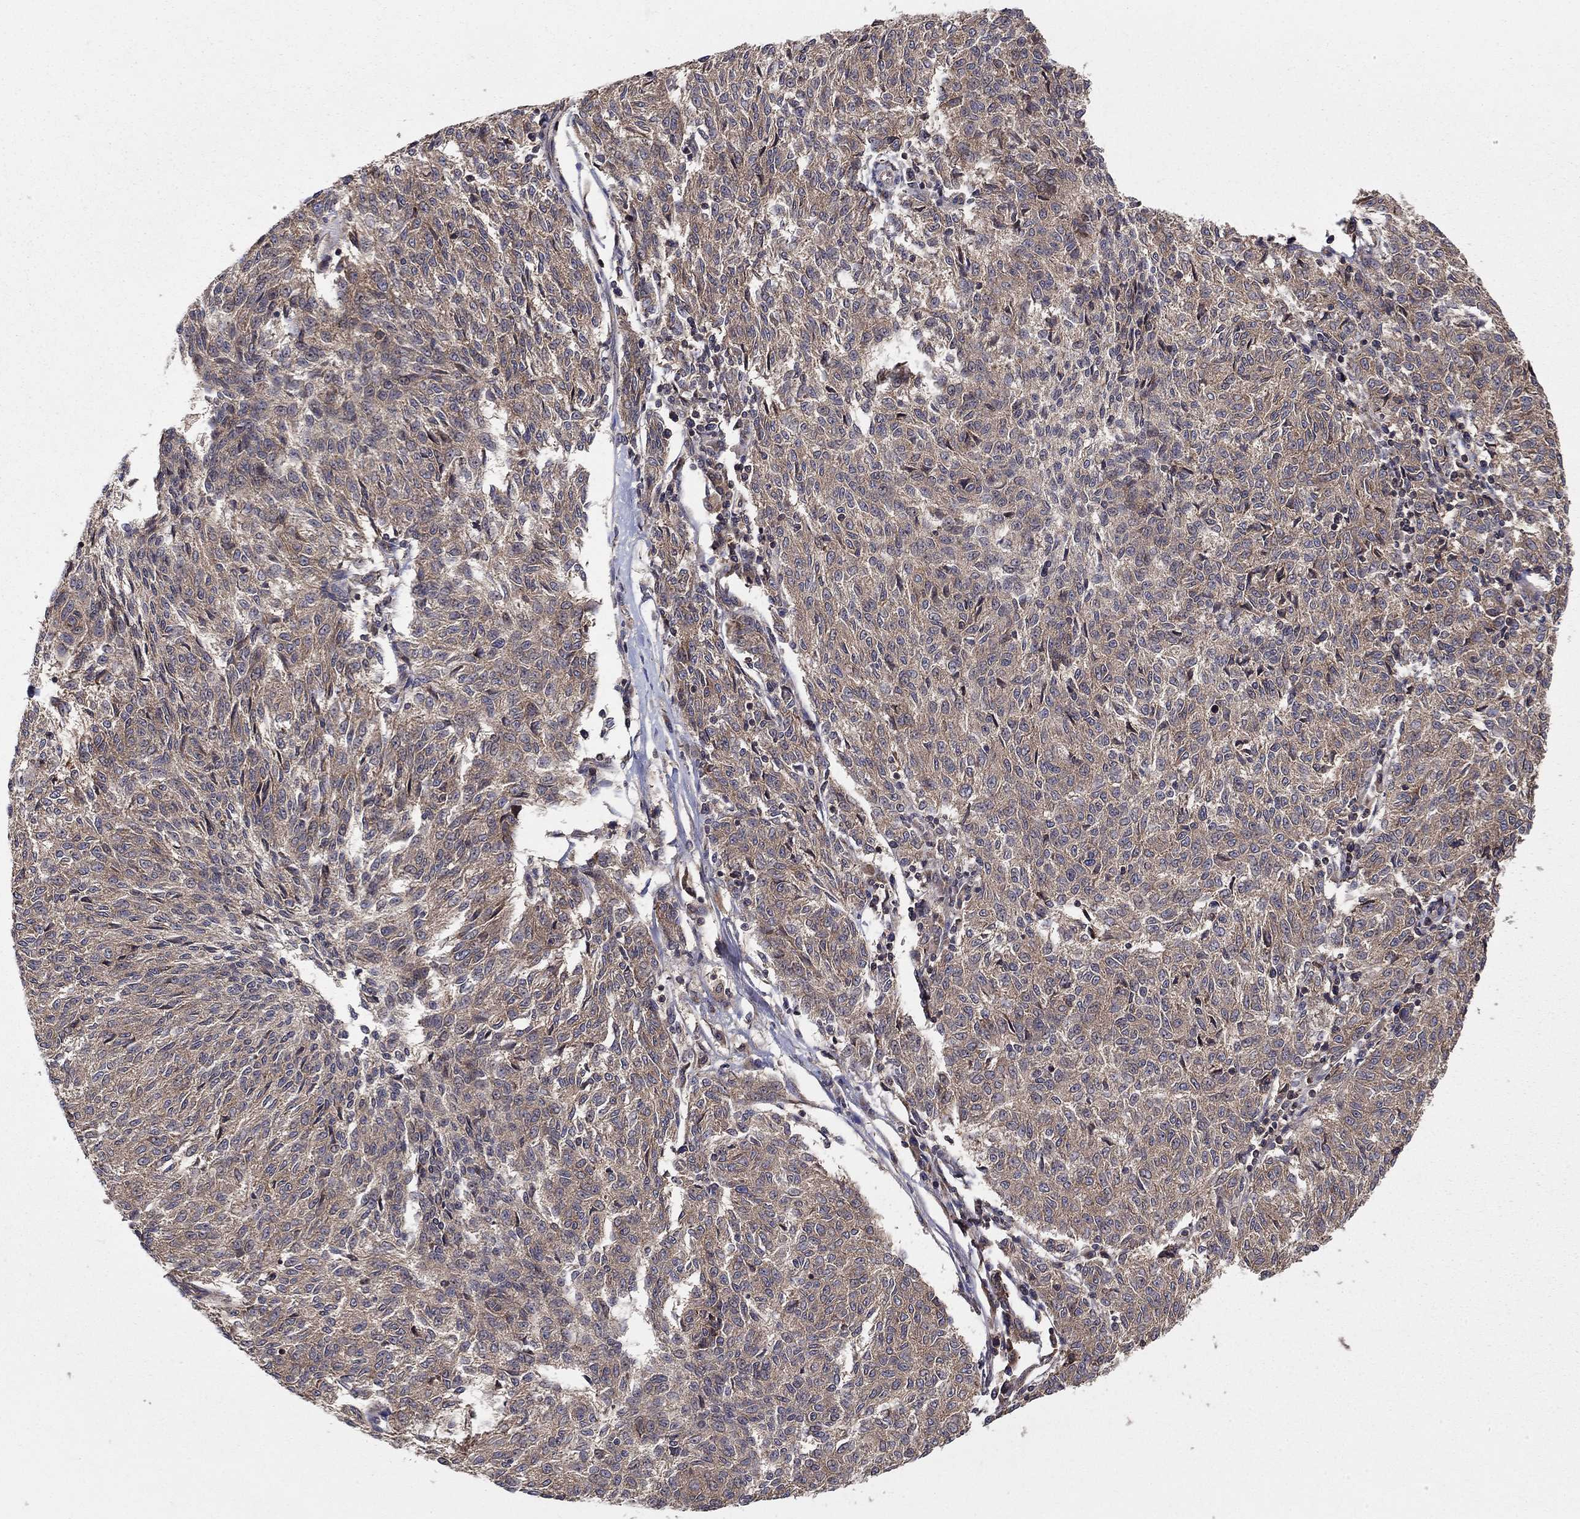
{"staining": {"intensity": "weak", "quantity": "25%-75%", "location": "cytoplasmic/membranous"}, "tissue": "melanoma", "cell_type": "Tumor cells", "image_type": "cancer", "snomed": [{"axis": "morphology", "description": "Malignant melanoma, NOS"}, {"axis": "topography", "description": "Skin"}], "caption": "Tumor cells display weak cytoplasmic/membranous positivity in about 25%-75% of cells in melanoma.", "gene": "BMERB1", "patient": {"sex": "female", "age": 72}}